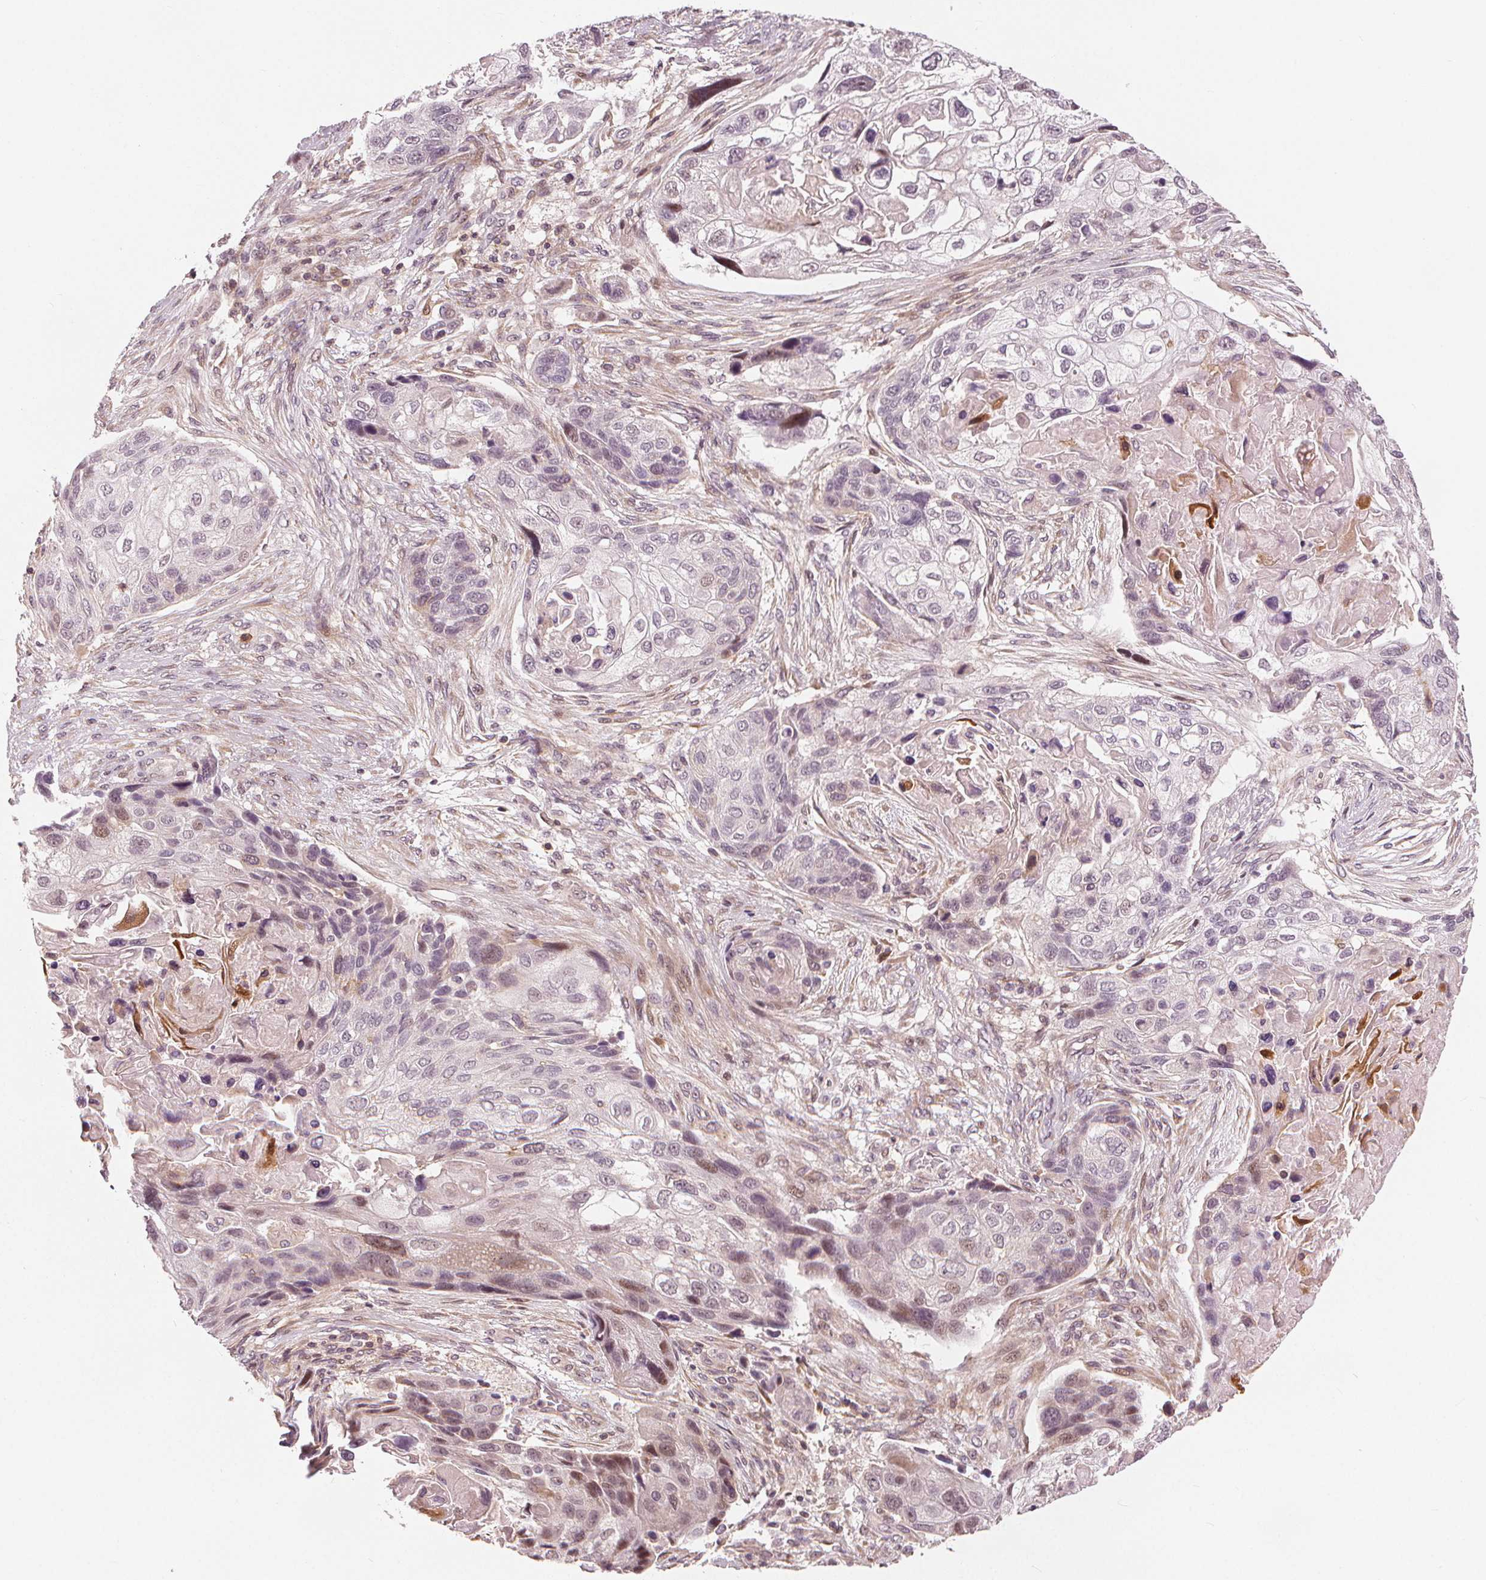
{"staining": {"intensity": "negative", "quantity": "none", "location": "none"}, "tissue": "lung cancer", "cell_type": "Tumor cells", "image_type": "cancer", "snomed": [{"axis": "morphology", "description": "Squamous cell carcinoma, NOS"}, {"axis": "topography", "description": "Lung"}], "caption": "This is a photomicrograph of IHC staining of lung cancer (squamous cell carcinoma), which shows no positivity in tumor cells.", "gene": "SLC34A1", "patient": {"sex": "male", "age": 69}}